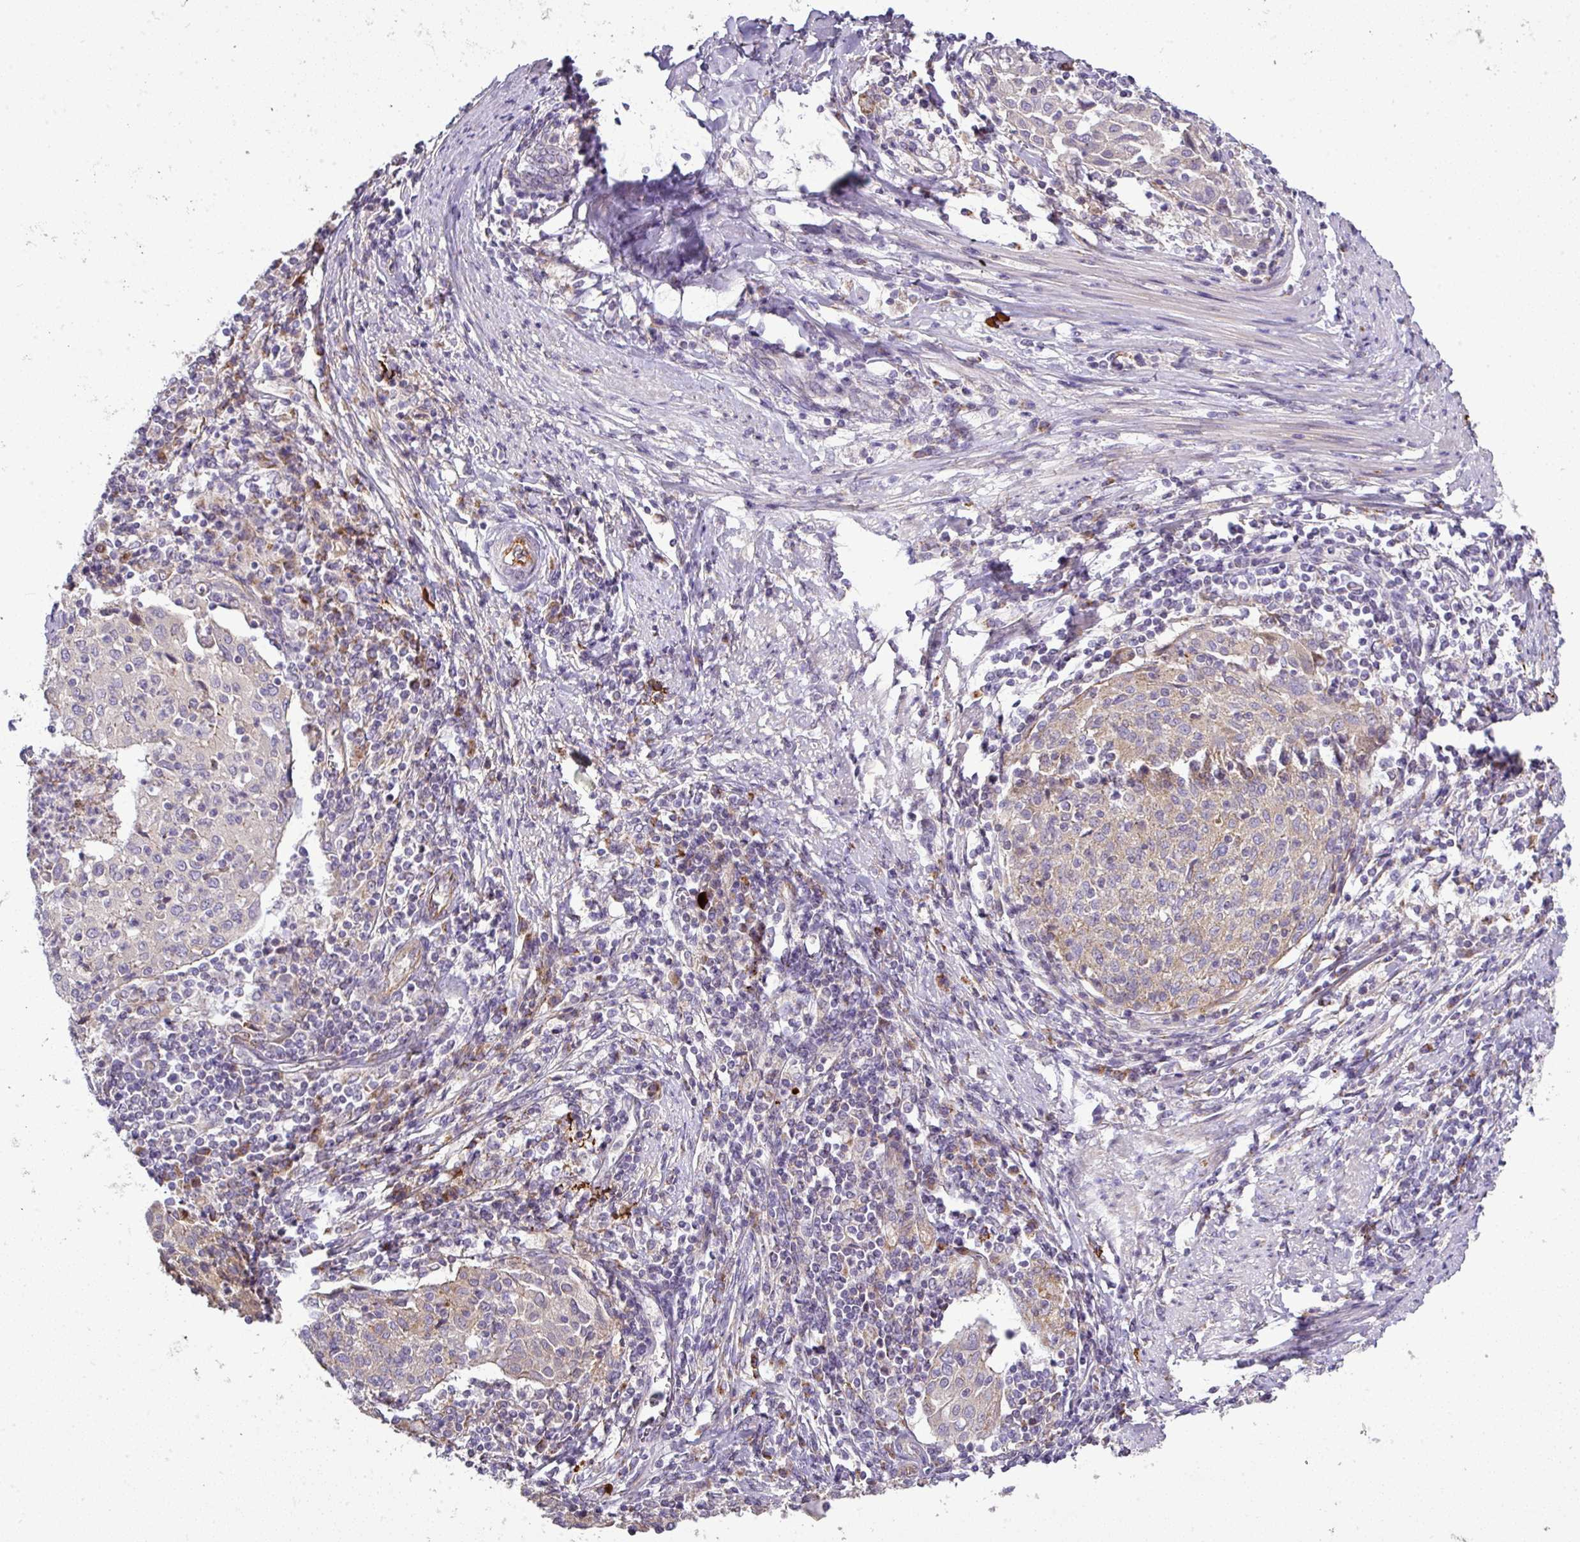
{"staining": {"intensity": "negative", "quantity": "none", "location": "none"}, "tissue": "cervical cancer", "cell_type": "Tumor cells", "image_type": "cancer", "snomed": [{"axis": "morphology", "description": "Squamous cell carcinoma, NOS"}, {"axis": "topography", "description": "Cervix"}], "caption": "This is an immunohistochemistry histopathology image of human cervical squamous cell carcinoma. There is no positivity in tumor cells.", "gene": "GAN", "patient": {"sex": "female", "age": 52}}